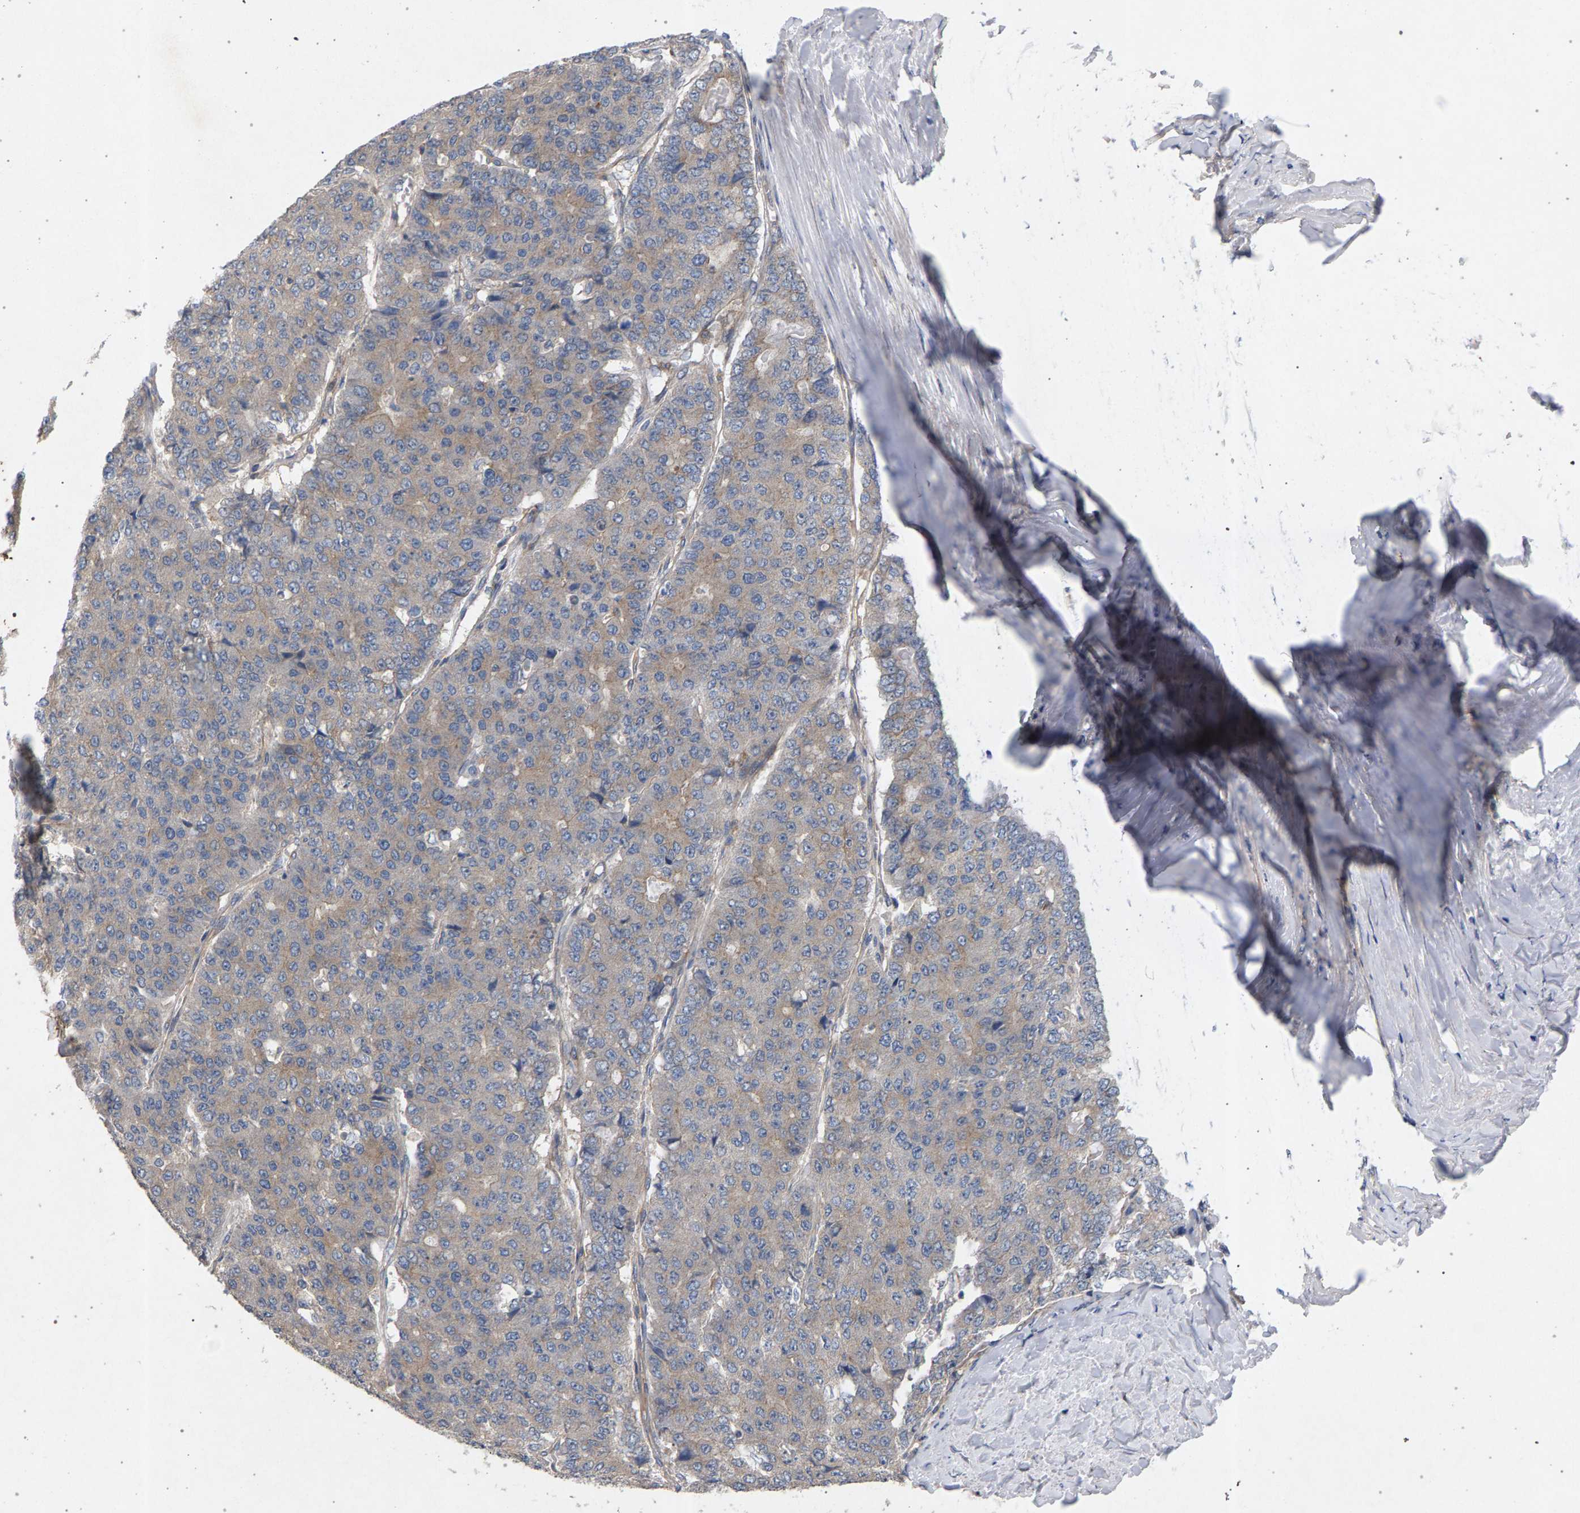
{"staining": {"intensity": "weak", "quantity": "25%-75%", "location": "cytoplasmic/membranous"}, "tissue": "pancreatic cancer", "cell_type": "Tumor cells", "image_type": "cancer", "snomed": [{"axis": "morphology", "description": "Adenocarcinoma, NOS"}, {"axis": "topography", "description": "Pancreas"}], "caption": "Immunohistochemistry (IHC) image of neoplastic tissue: human pancreatic cancer (adenocarcinoma) stained using immunohistochemistry reveals low levels of weak protein expression localized specifically in the cytoplasmic/membranous of tumor cells, appearing as a cytoplasmic/membranous brown color.", "gene": "MAMDC2", "patient": {"sex": "male", "age": 50}}